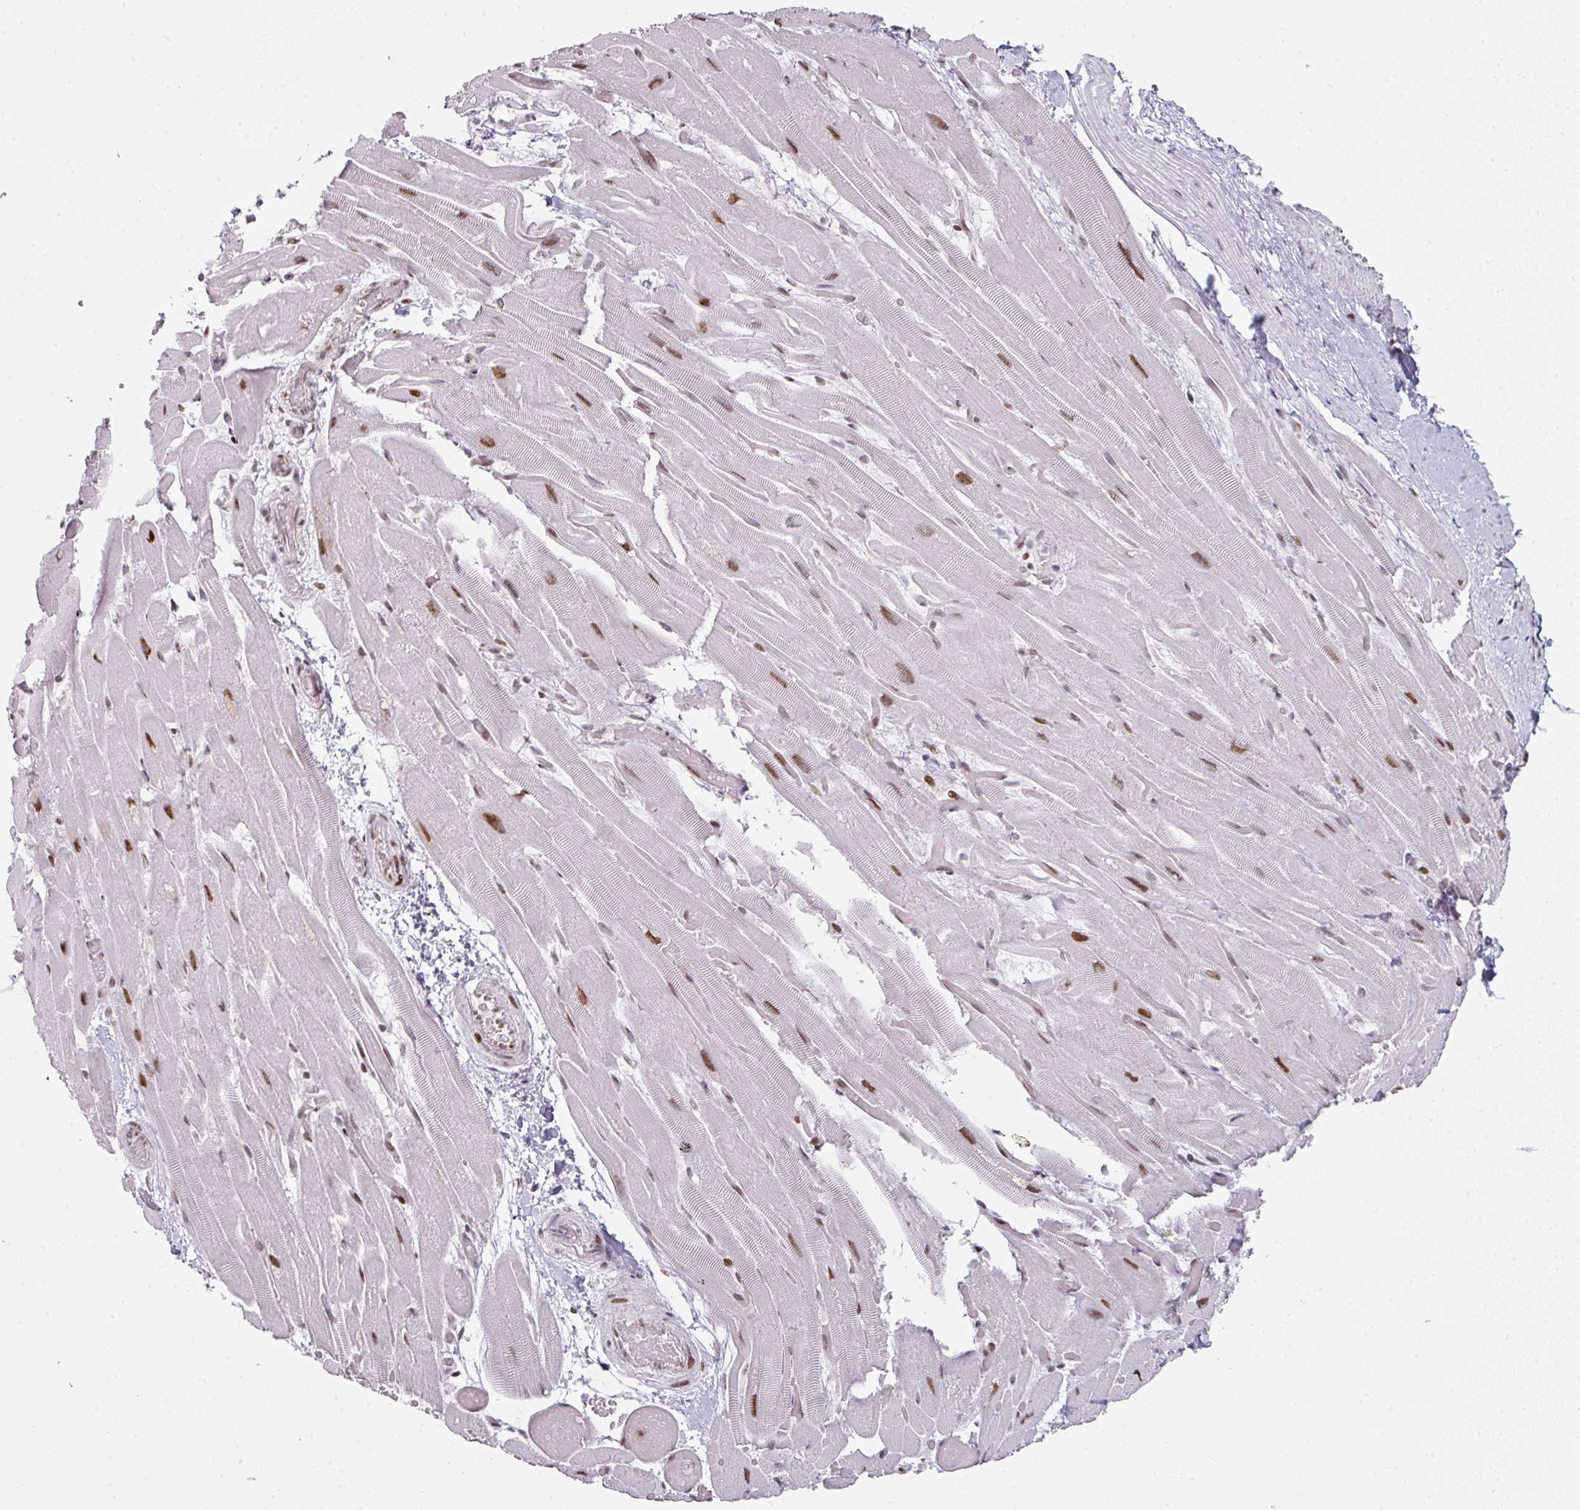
{"staining": {"intensity": "moderate", "quantity": "25%-75%", "location": "nuclear"}, "tissue": "heart muscle", "cell_type": "Cardiomyocytes", "image_type": "normal", "snomed": [{"axis": "morphology", "description": "Normal tissue, NOS"}, {"axis": "topography", "description": "Heart"}], "caption": "Immunohistochemical staining of unremarkable human heart muscle exhibits moderate nuclear protein staining in approximately 25%-75% of cardiomyocytes.", "gene": "SF3B5", "patient": {"sex": "male", "age": 37}}